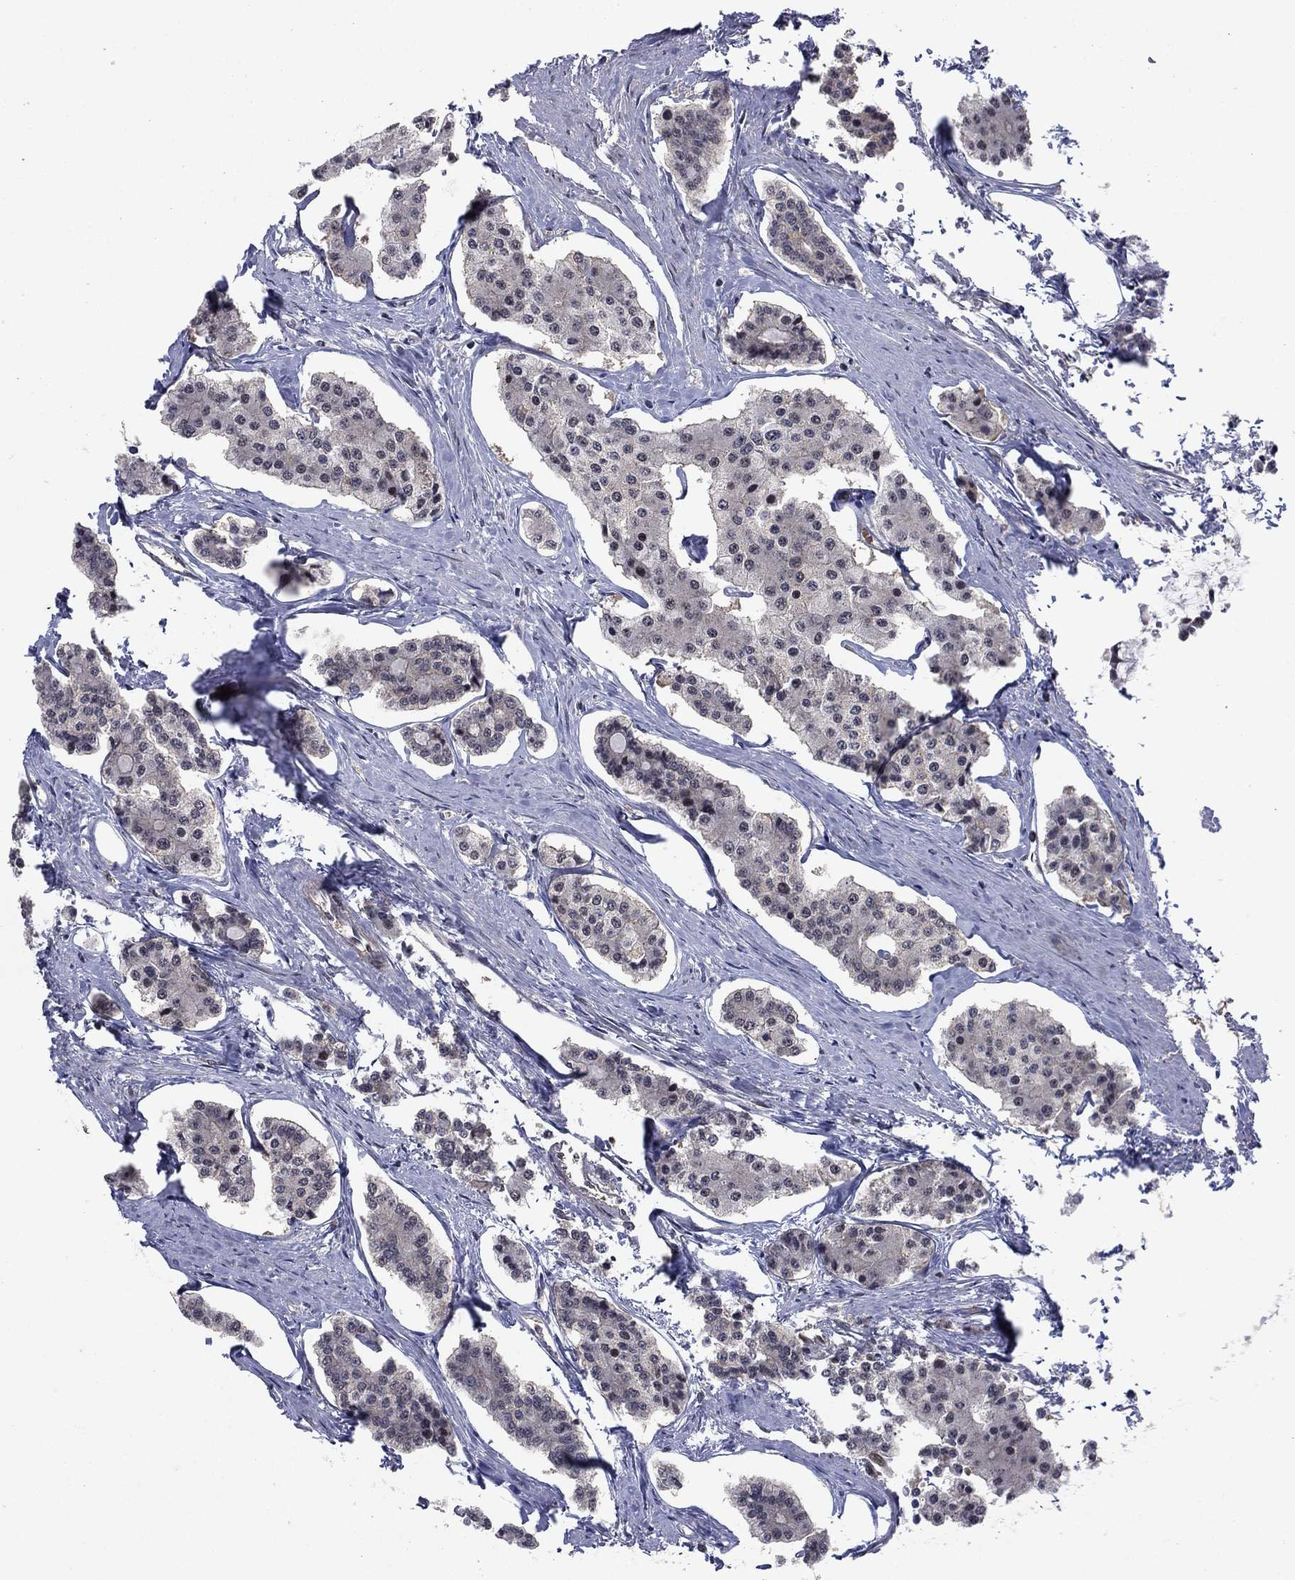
{"staining": {"intensity": "negative", "quantity": "none", "location": "none"}, "tissue": "carcinoid", "cell_type": "Tumor cells", "image_type": "cancer", "snomed": [{"axis": "morphology", "description": "Carcinoid, malignant, NOS"}, {"axis": "topography", "description": "Small intestine"}], "caption": "Carcinoid was stained to show a protein in brown. There is no significant positivity in tumor cells.", "gene": "PSMC1", "patient": {"sex": "female", "age": 65}}